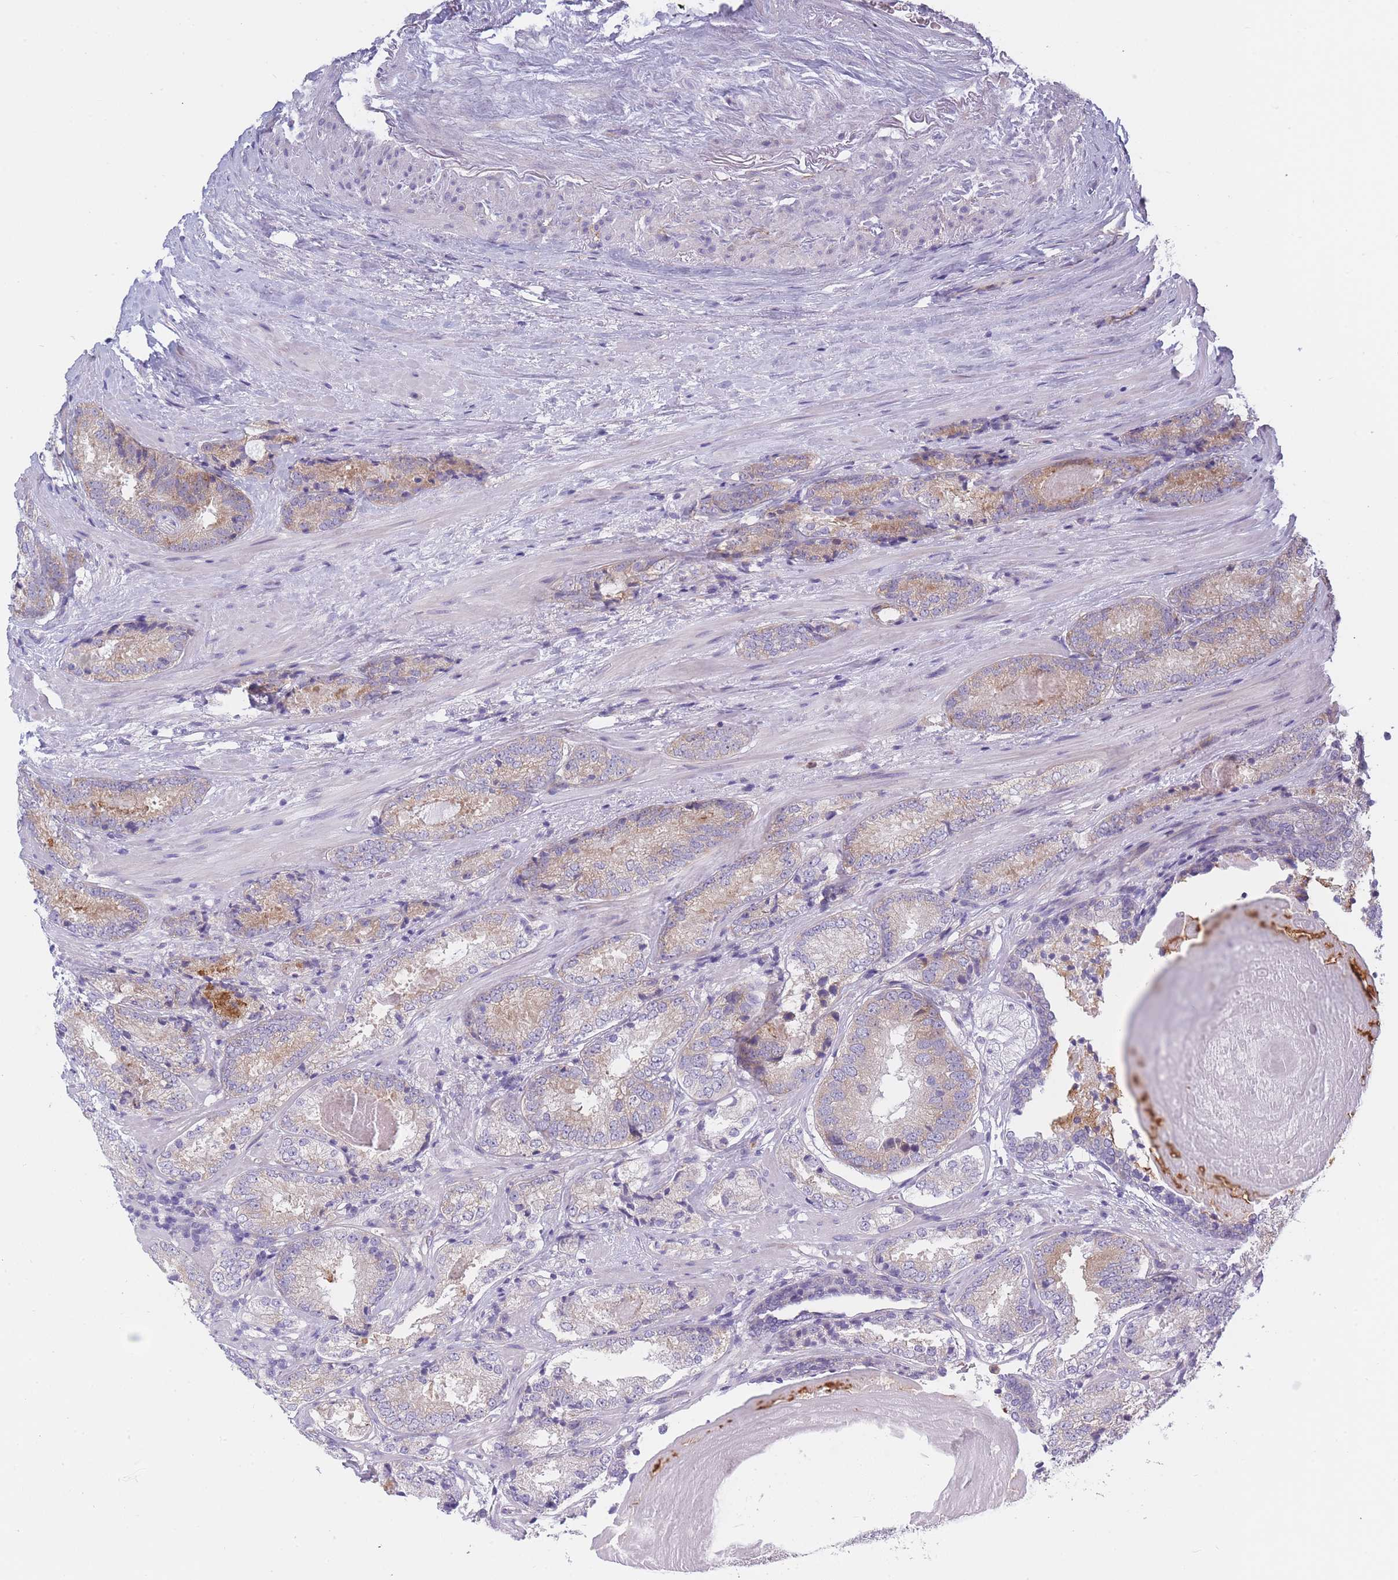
{"staining": {"intensity": "moderate", "quantity": "<25%", "location": "cytoplasmic/membranous"}, "tissue": "prostate cancer", "cell_type": "Tumor cells", "image_type": "cancer", "snomed": [{"axis": "morphology", "description": "Adenocarcinoma, High grade"}, {"axis": "topography", "description": "Prostate"}], "caption": "DAB immunohistochemical staining of human prostate cancer (adenocarcinoma (high-grade)) demonstrates moderate cytoplasmic/membranous protein expression in approximately <25% of tumor cells.", "gene": "NDUFAF6", "patient": {"sex": "male", "age": 63}}